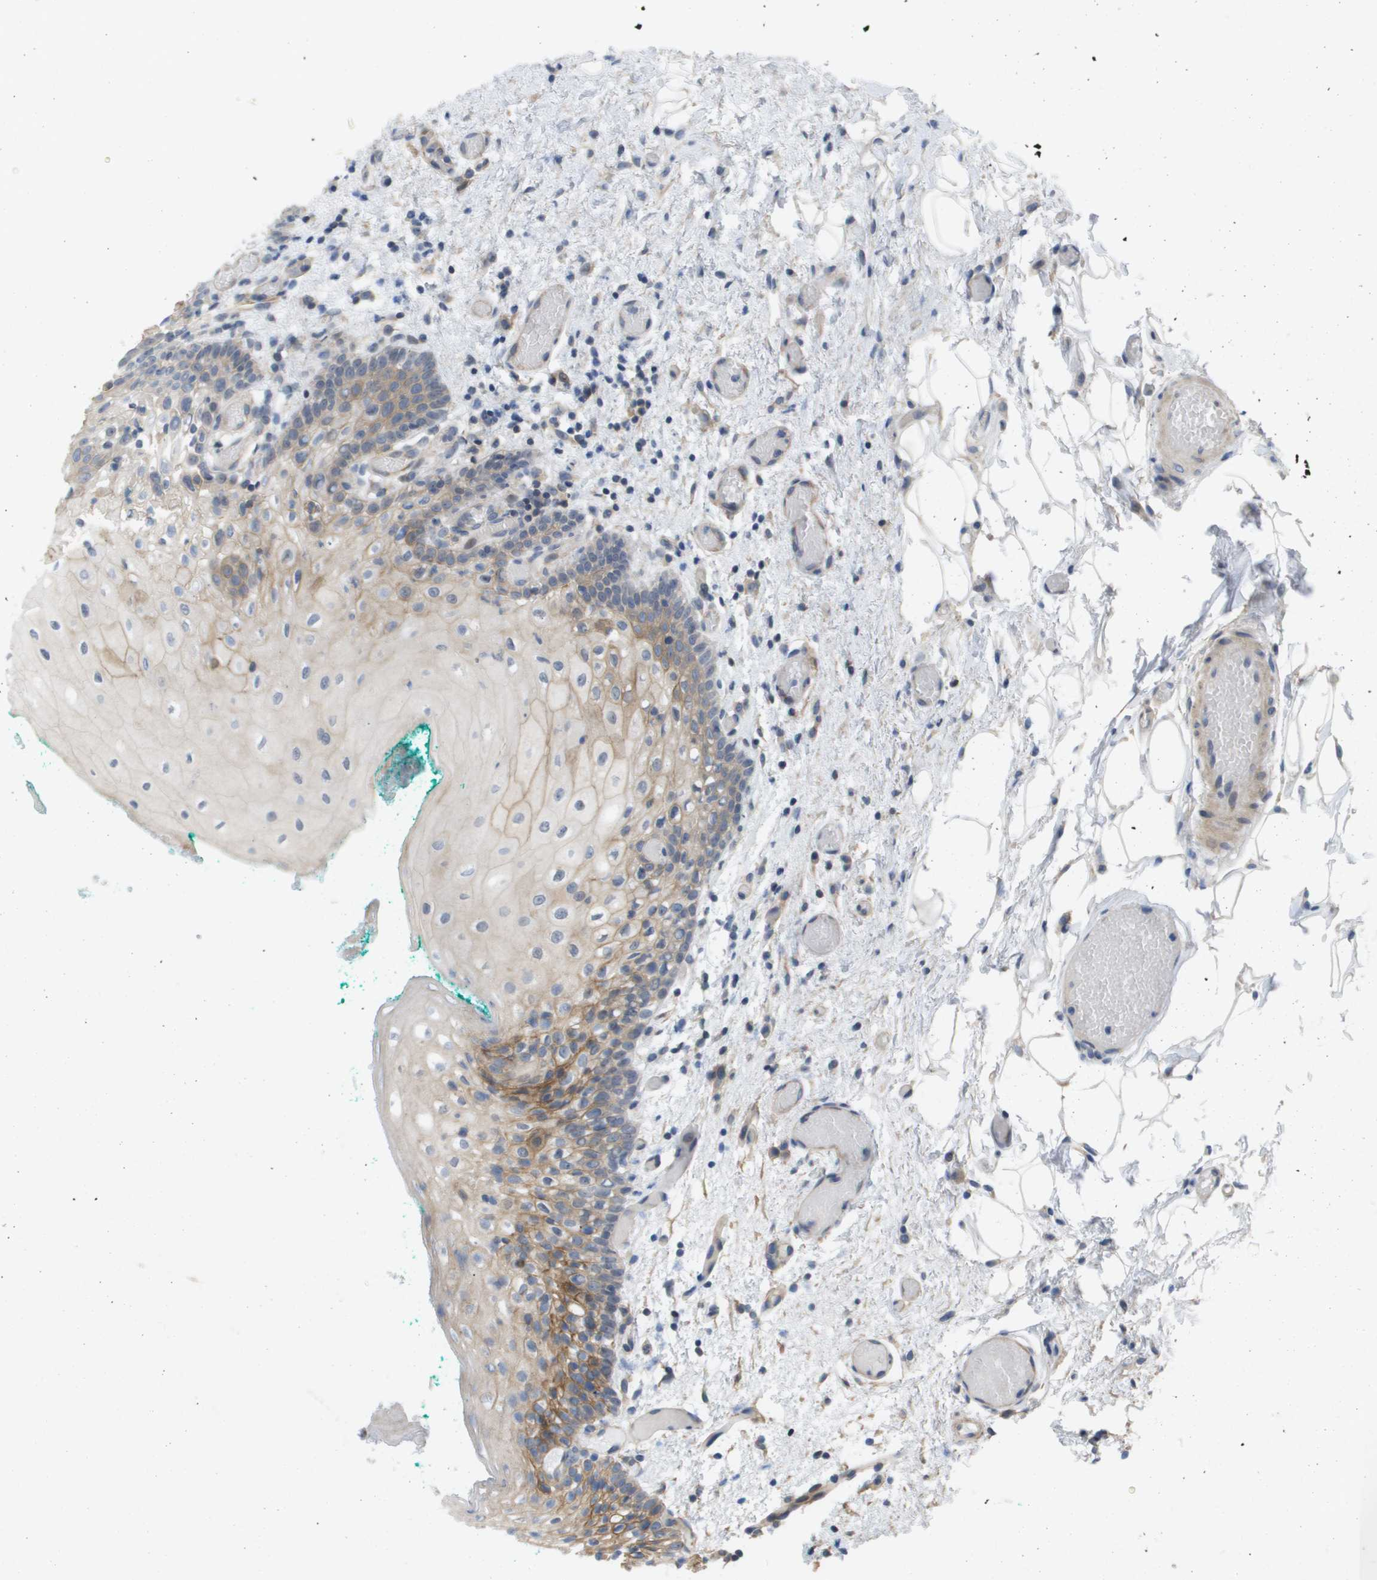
{"staining": {"intensity": "moderate", "quantity": "25%-75%", "location": "cytoplasmic/membranous"}, "tissue": "oral mucosa", "cell_type": "Squamous epithelial cells", "image_type": "normal", "snomed": [{"axis": "morphology", "description": "Normal tissue, NOS"}, {"axis": "morphology", "description": "Squamous cell carcinoma, NOS"}, {"axis": "topography", "description": "Oral tissue"}, {"axis": "topography", "description": "Salivary gland"}, {"axis": "topography", "description": "Head-Neck"}], "caption": "Unremarkable oral mucosa exhibits moderate cytoplasmic/membranous expression in about 25%-75% of squamous epithelial cells, visualized by immunohistochemistry. The protein is stained brown, and the nuclei are stained in blue (DAB IHC with brightfield microscopy, high magnification).", "gene": "MTARC2", "patient": {"sex": "female", "age": 62}}